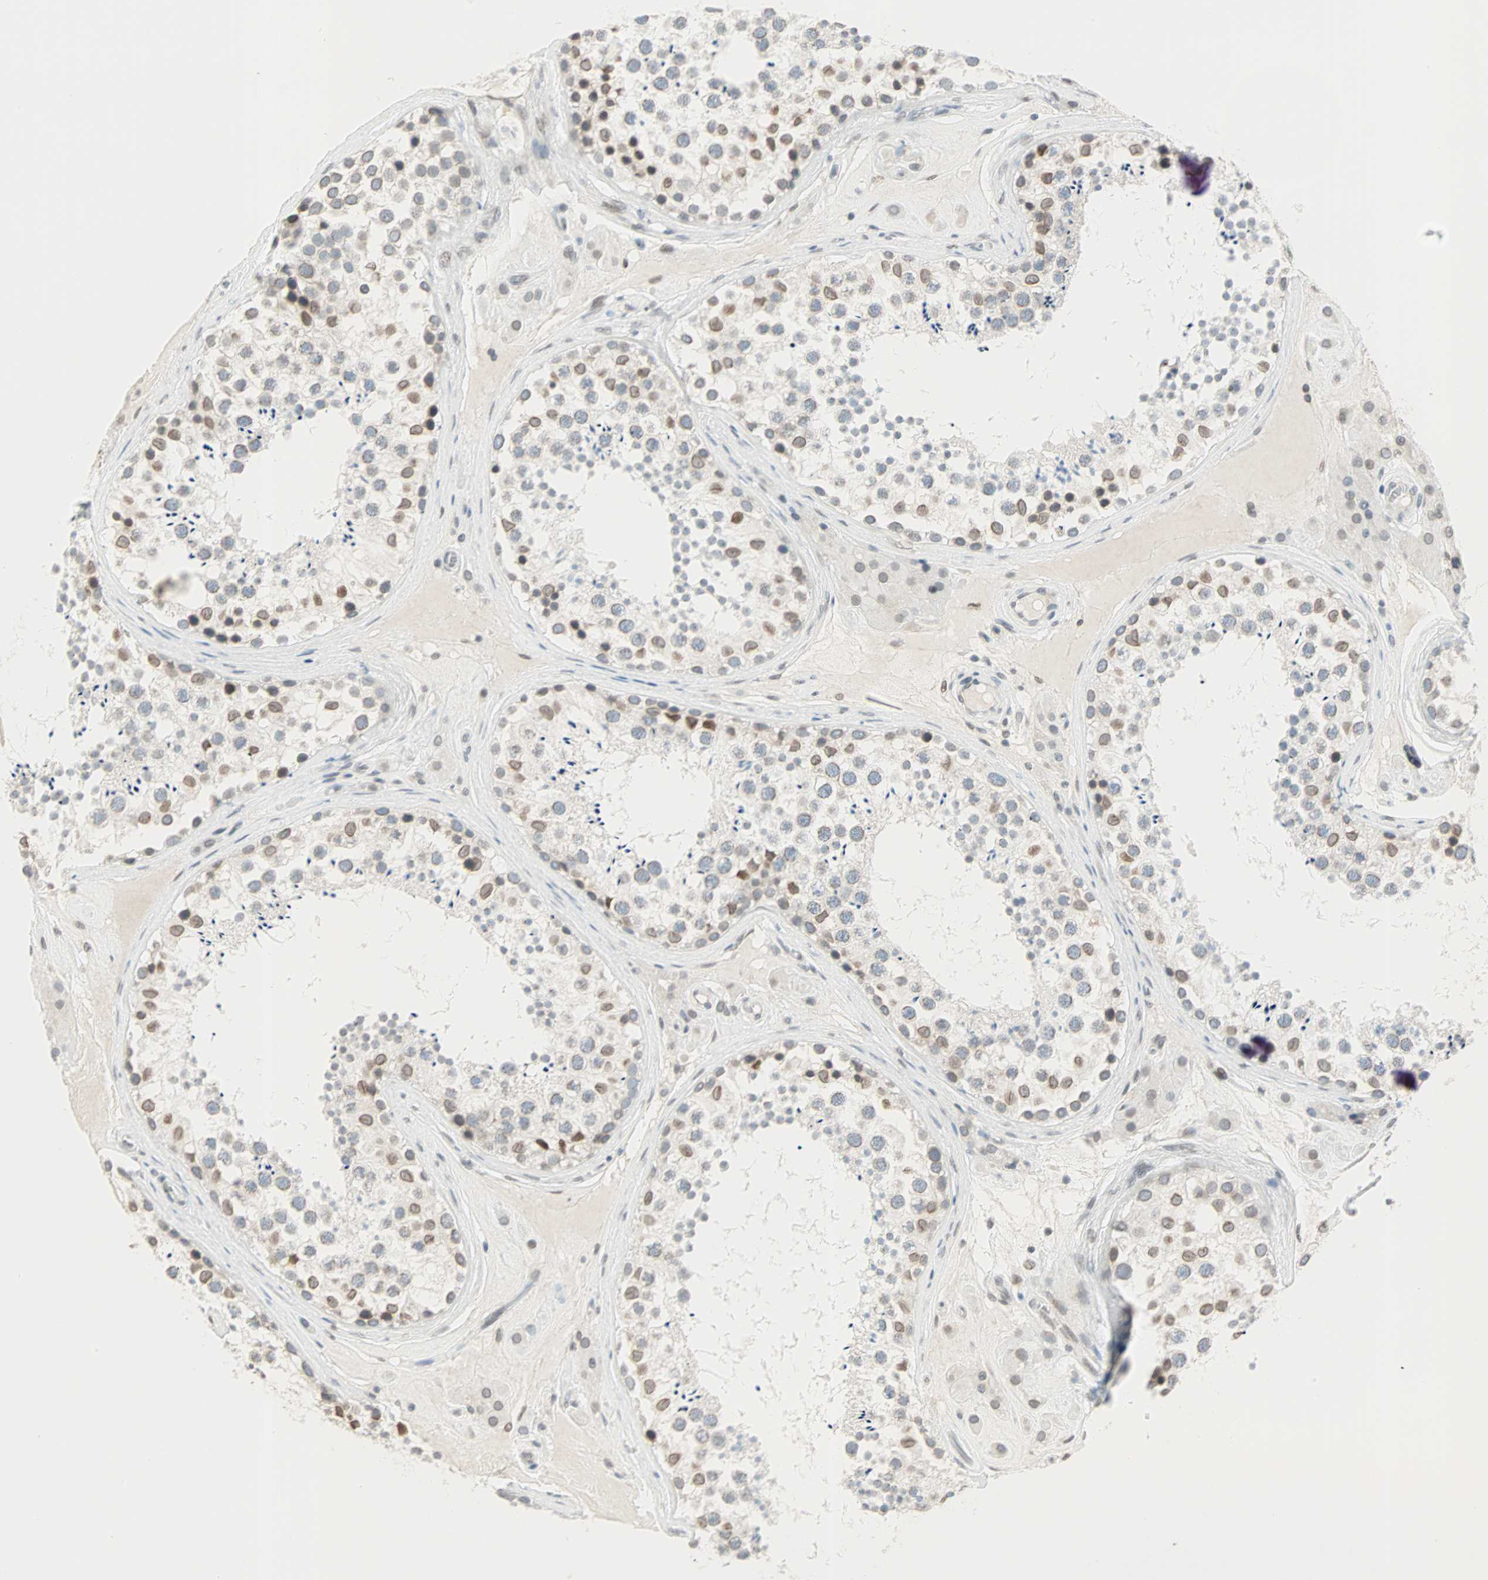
{"staining": {"intensity": "weak", "quantity": "25%-75%", "location": "cytoplasmic/membranous,nuclear"}, "tissue": "testis", "cell_type": "Cells in seminiferous ducts", "image_type": "normal", "snomed": [{"axis": "morphology", "description": "Normal tissue, NOS"}, {"axis": "topography", "description": "Testis"}], "caption": "Immunohistochemistry (DAB) staining of normal human testis displays weak cytoplasmic/membranous,nuclear protein staining in approximately 25%-75% of cells in seminiferous ducts.", "gene": "BCAN", "patient": {"sex": "male", "age": 46}}